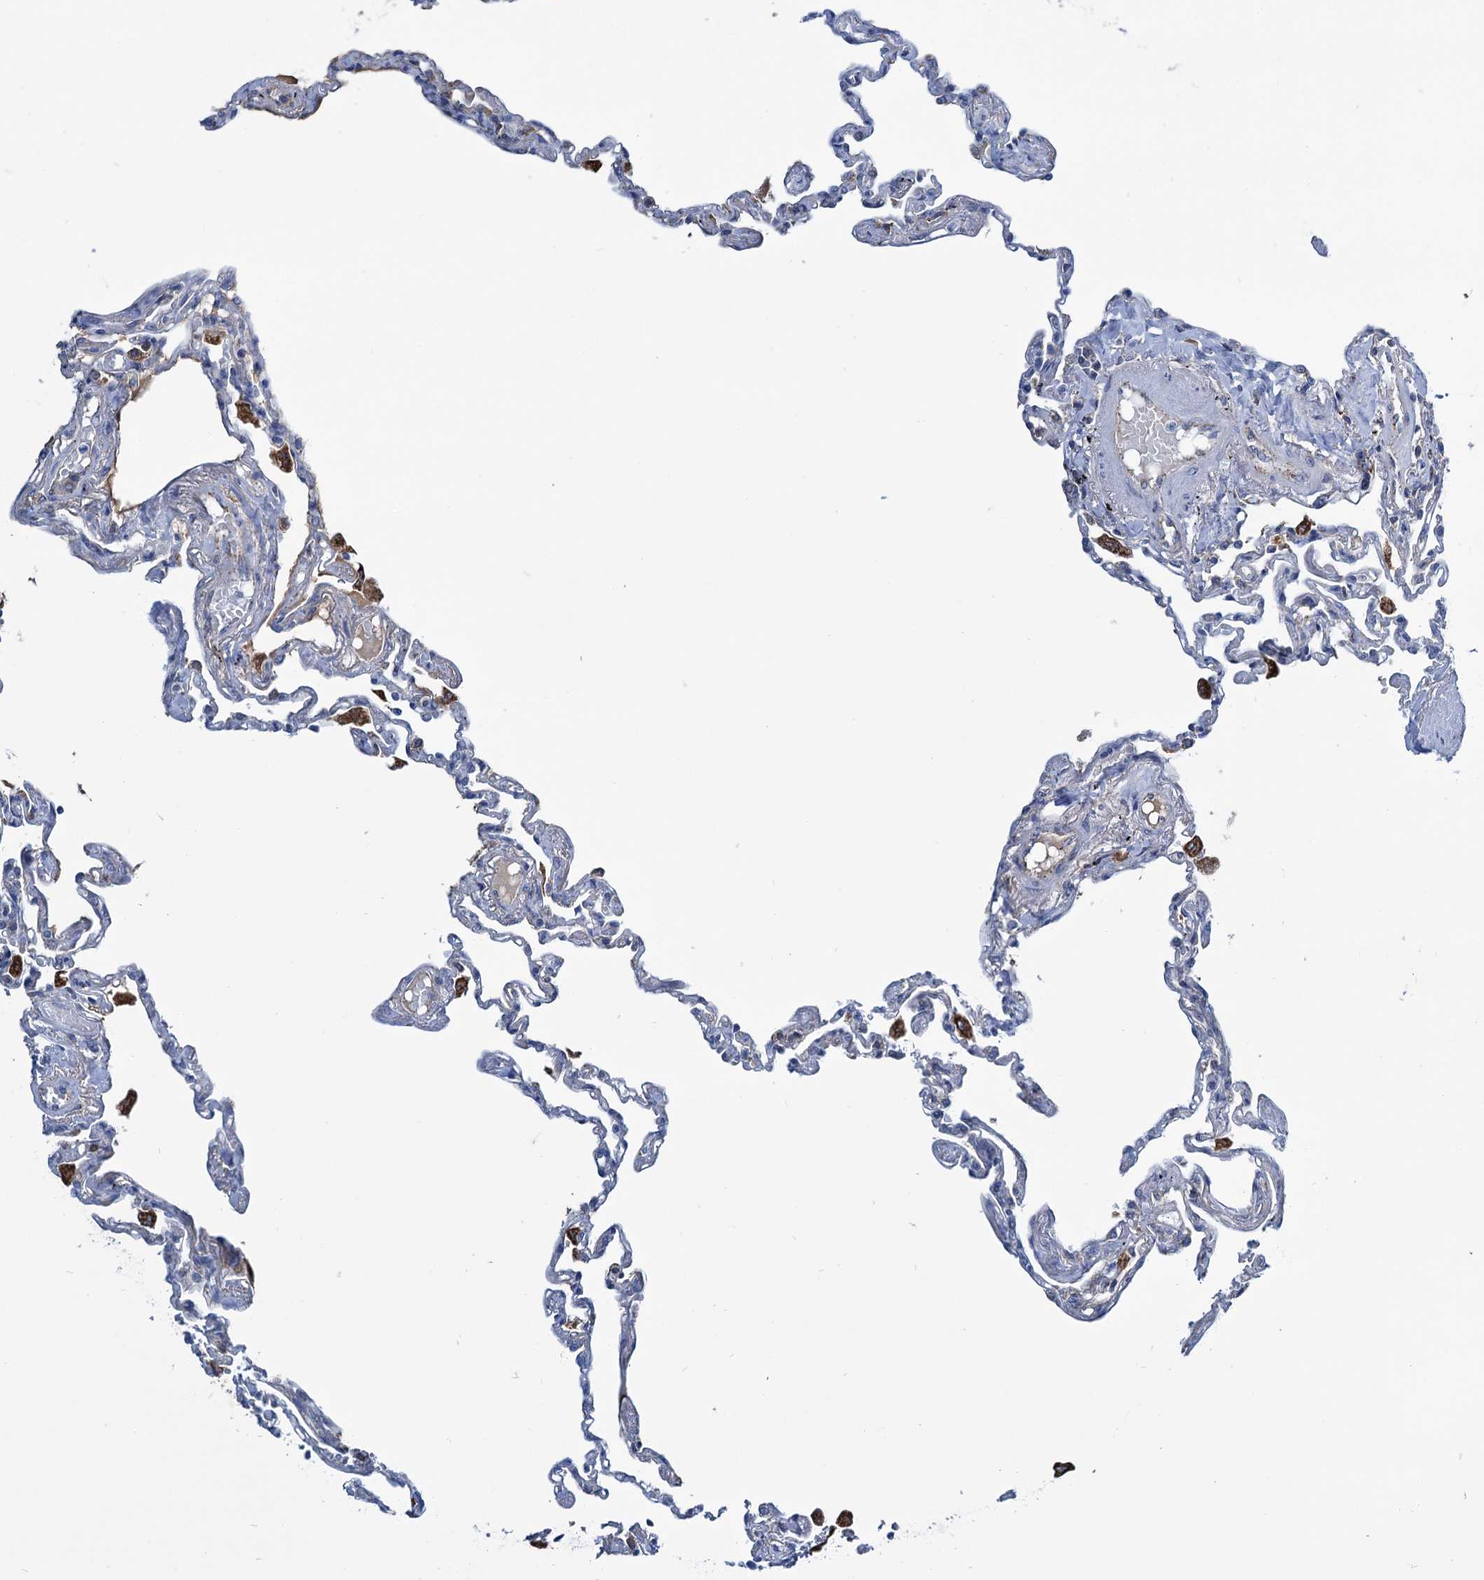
{"staining": {"intensity": "negative", "quantity": "none", "location": "none"}, "tissue": "lung", "cell_type": "Alveolar cells", "image_type": "normal", "snomed": [{"axis": "morphology", "description": "Normal tissue, NOS"}, {"axis": "topography", "description": "Lung"}], "caption": "Protein analysis of normal lung demonstrates no significant positivity in alveolar cells. (Immunohistochemistry, brightfield microscopy, high magnification).", "gene": "LPIN1", "patient": {"sex": "female", "age": 67}}